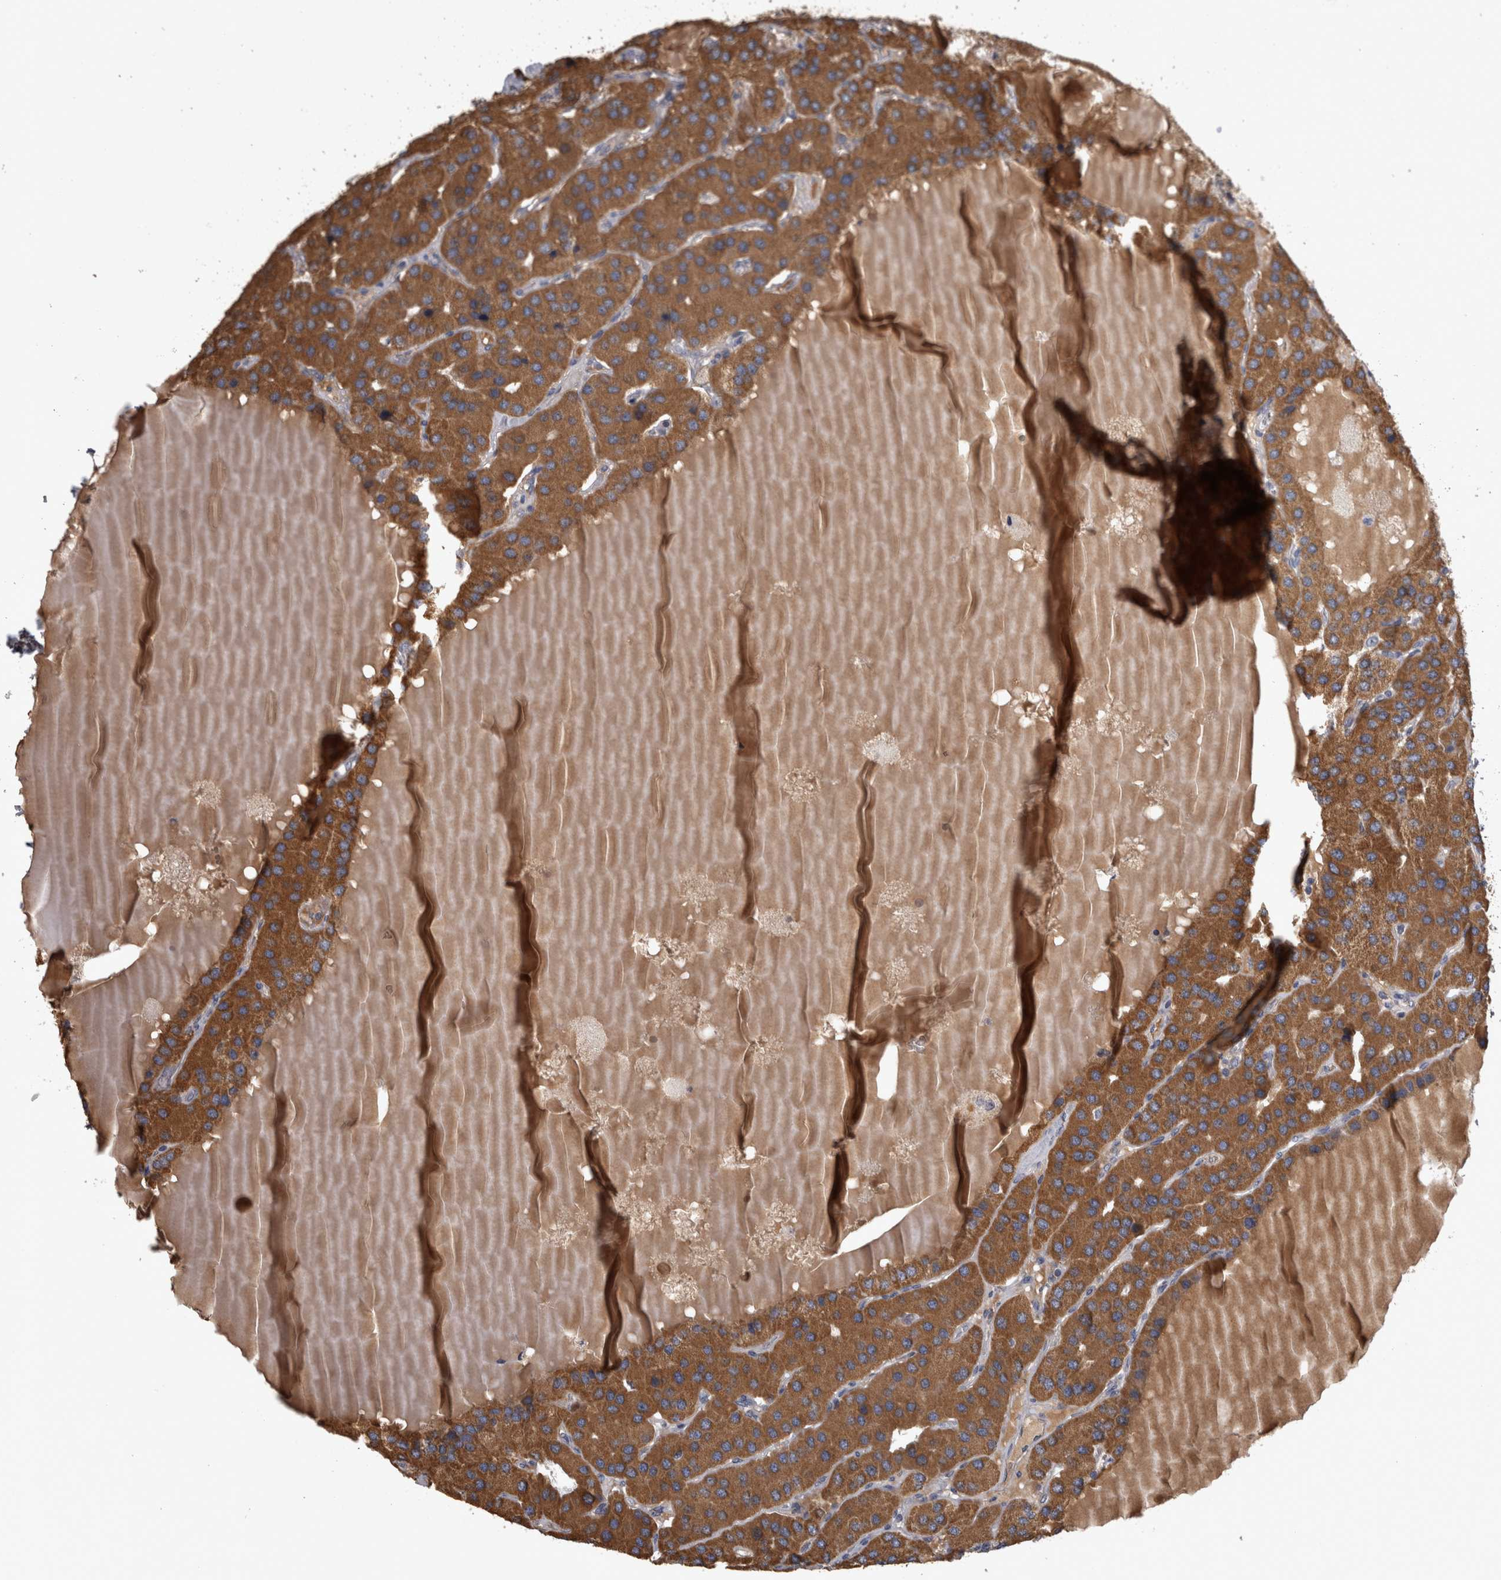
{"staining": {"intensity": "moderate", "quantity": ">75%", "location": "cytoplasmic/membranous"}, "tissue": "parathyroid gland", "cell_type": "Glandular cells", "image_type": "normal", "snomed": [{"axis": "morphology", "description": "Normal tissue, NOS"}, {"axis": "morphology", "description": "Adenoma, NOS"}, {"axis": "topography", "description": "Parathyroid gland"}], "caption": "High-magnification brightfield microscopy of normal parathyroid gland stained with DAB (brown) and counterstained with hematoxylin (blue). glandular cells exhibit moderate cytoplasmic/membranous expression is appreciated in approximately>75% of cells.", "gene": "DBT", "patient": {"sex": "female", "age": 86}}